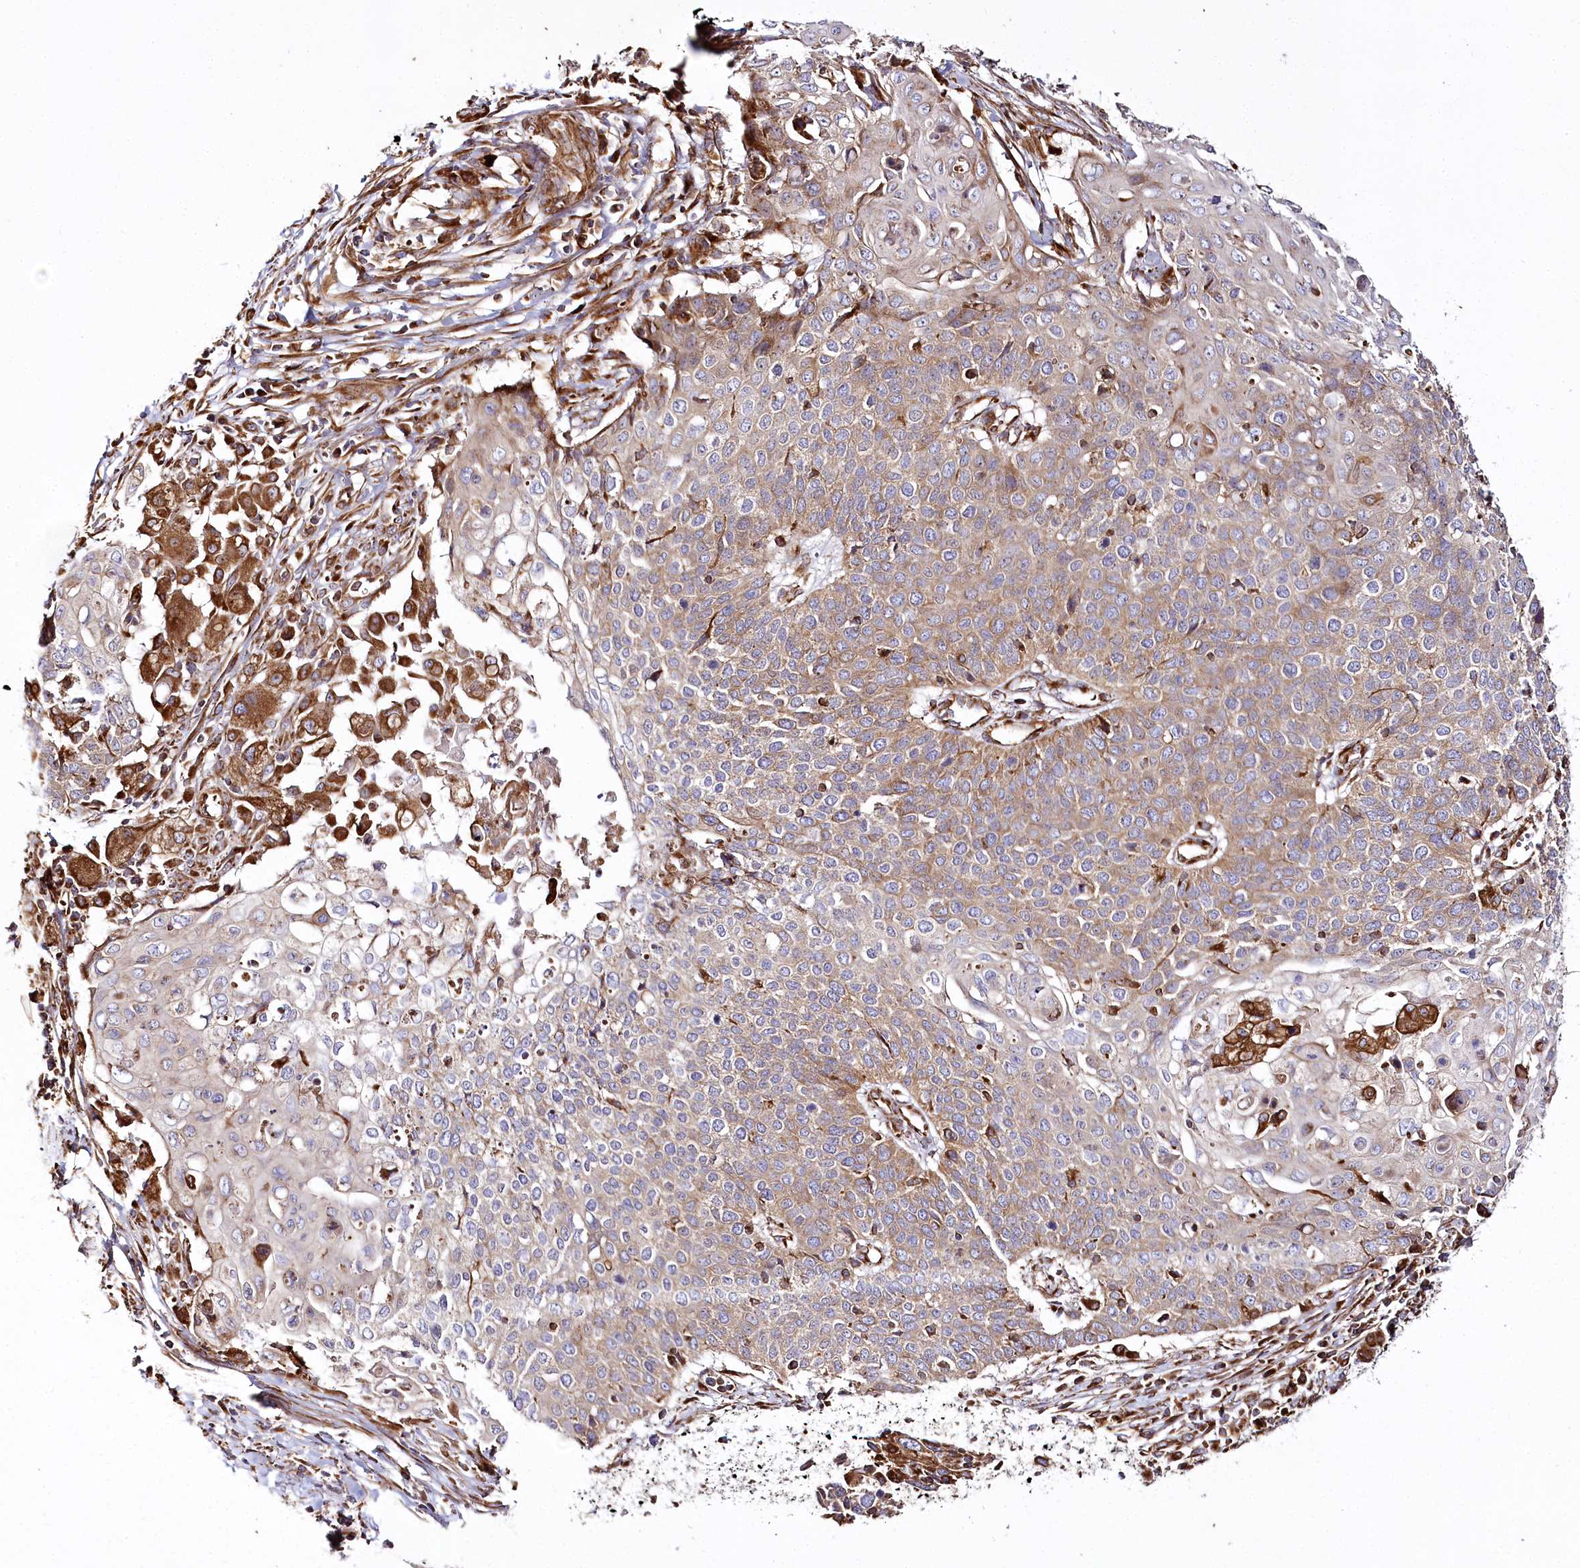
{"staining": {"intensity": "weak", "quantity": ">75%", "location": "cytoplasmic/membranous"}, "tissue": "cervical cancer", "cell_type": "Tumor cells", "image_type": "cancer", "snomed": [{"axis": "morphology", "description": "Squamous cell carcinoma, NOS"}, {"axis": "topography", "description": "Cervix"}], "caption": "Protein positivity by immunohistochemistry (IHC) reveals weak cytoplasmic/membranous positivity in about >75% of tumor cells in cervical squamous cell carcinoma.", "gene": "THUMPD3", "patient": {"sex": "female", "age": 39}}